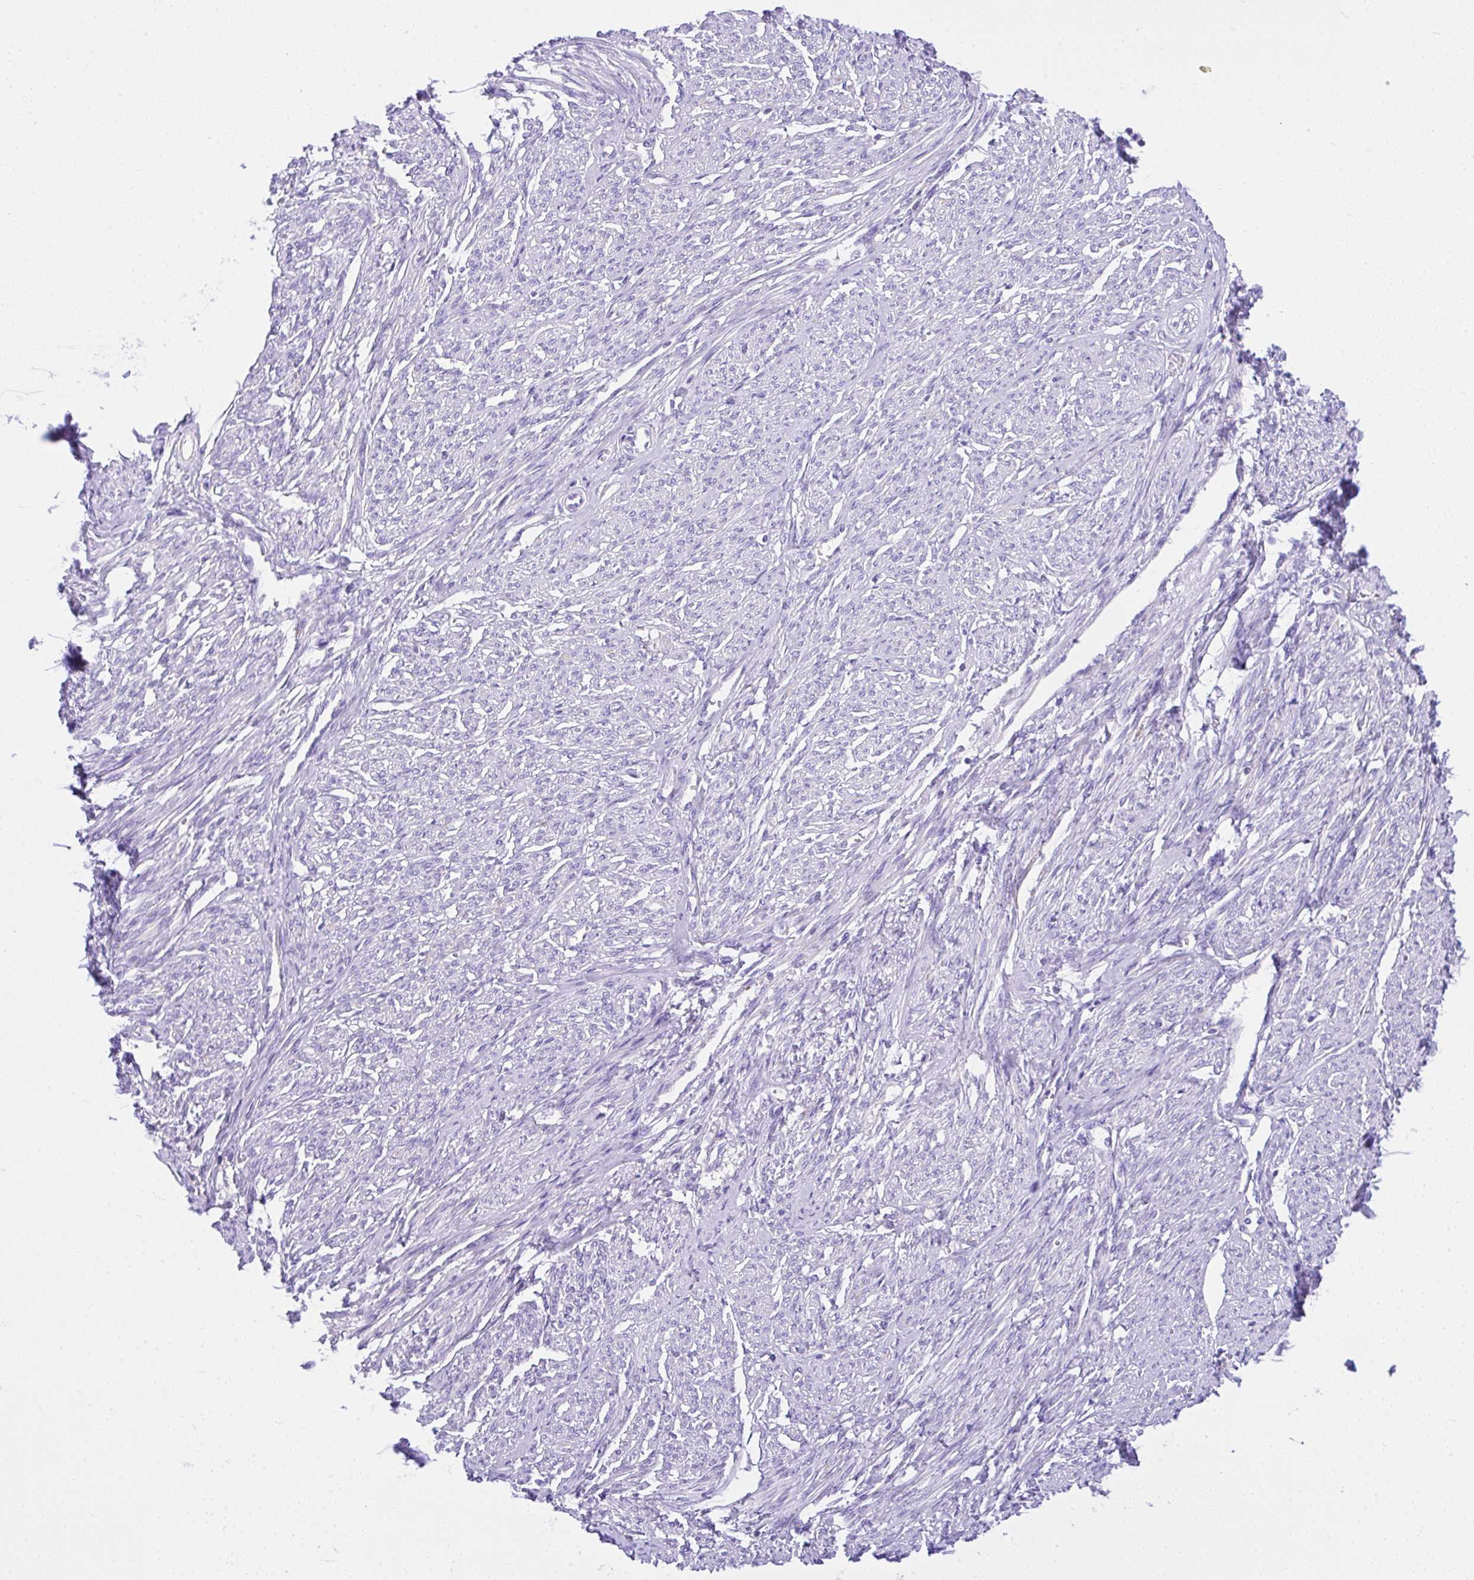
{"staining": {"intensity": "negative", "quantity": "none", "location": "none"}, "tissue": "smooth muscle", "cell_type": "Smooth muscle cells", "image_type": "normal", "snomed": [{"axis": "morphology", "description": "Normal tissue, NOS"}, {"axis": "topography", "description": "Smooth muscle"}], "caption": "DAB immunohistochemical staining of benign human smooth muscle demonstrates no significant staining in smooth muscle cells.", "gene": "SLC13A1", "patient": {"sex": "female", "age": 65}}